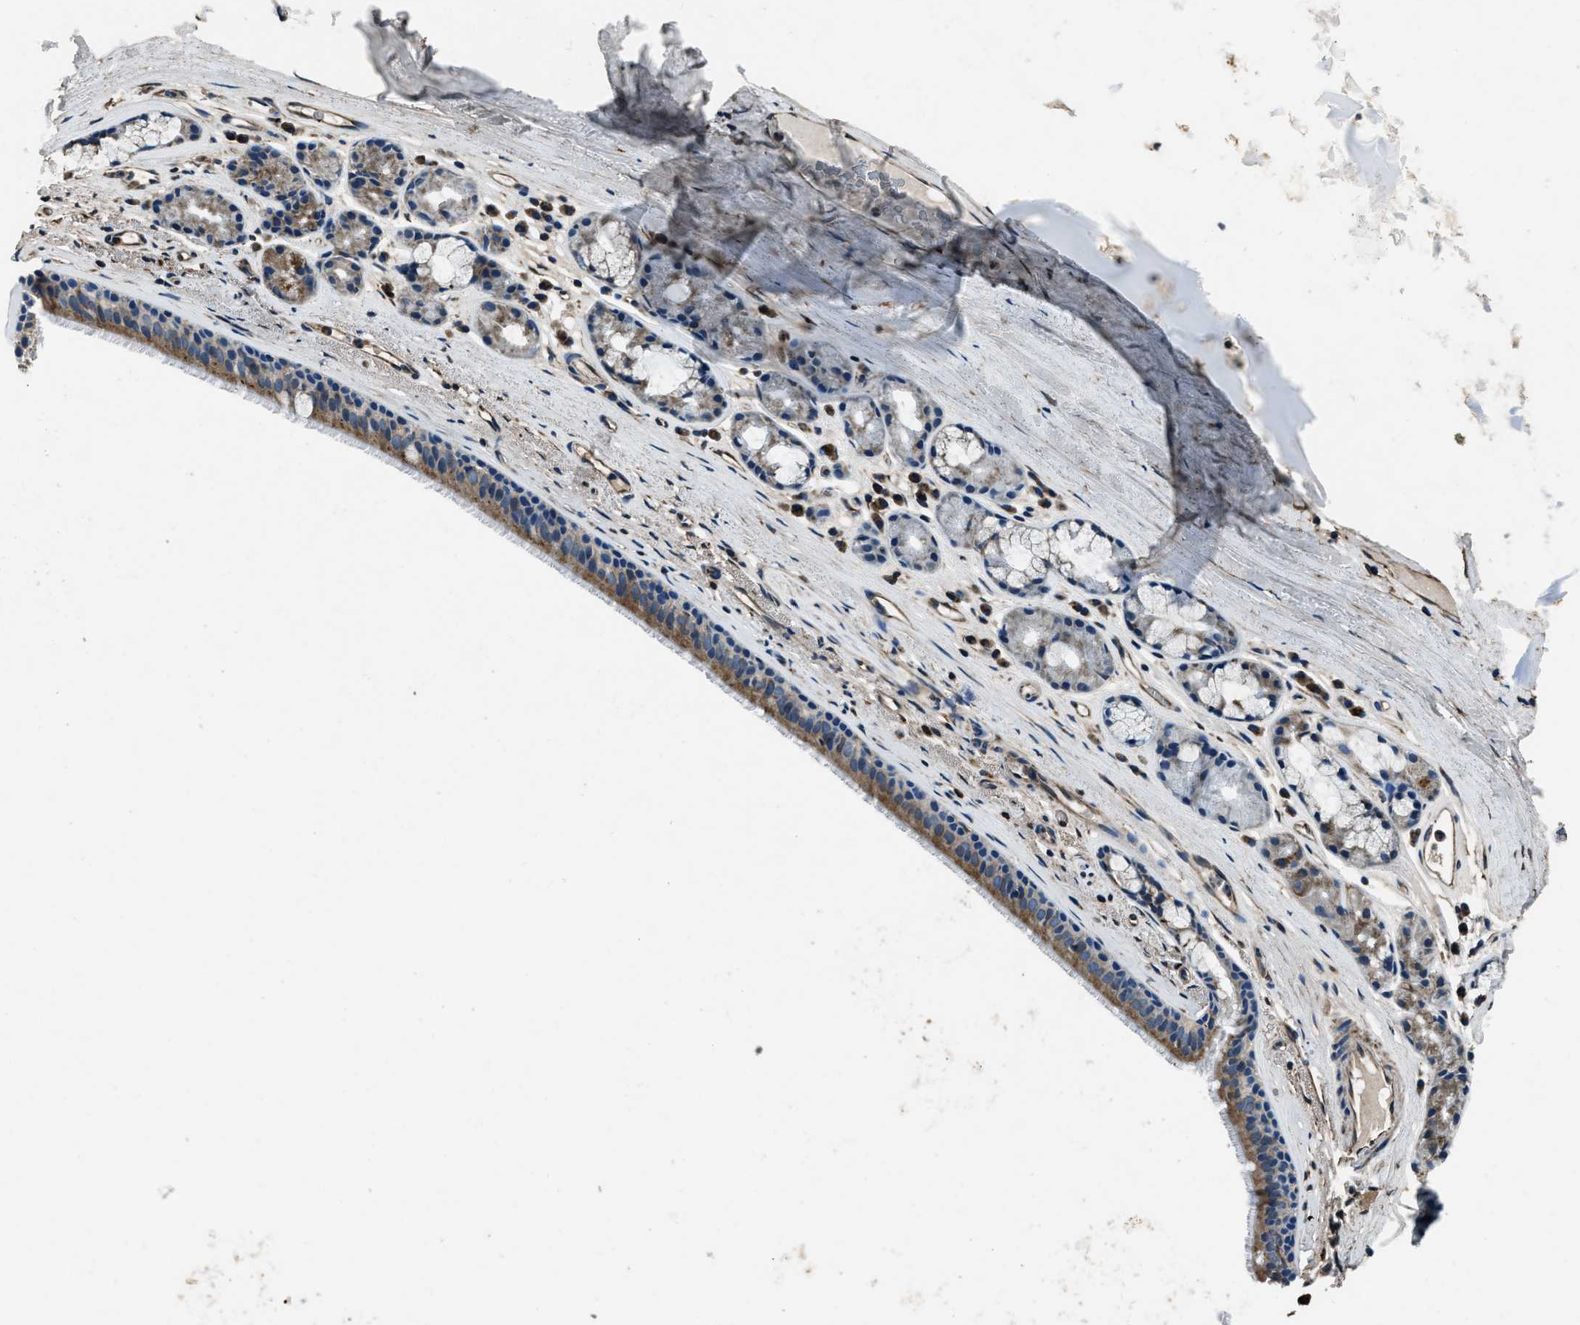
{"staining": {"intensity": "strong", "quantity": ">75%", "location": "cytoplasmic/membranous"}, "tissue": "bronchus", "cell_type": "Respiratory epithelial cells", "image_type": "normal", "snomed": [{"axis": "morphology", "description": "Normal tissue, NOS"}, {"axis": "topography", "description": "Cartilage tissue"}], "caption": "Respiratory epithelial cells demonstrate high levels of strong cytoplasmic/membranous positivity in approximately >75% of cells in benign human bronchus.", "gene": "OGDH", "patient": {"sex": "female", "age": 63}}